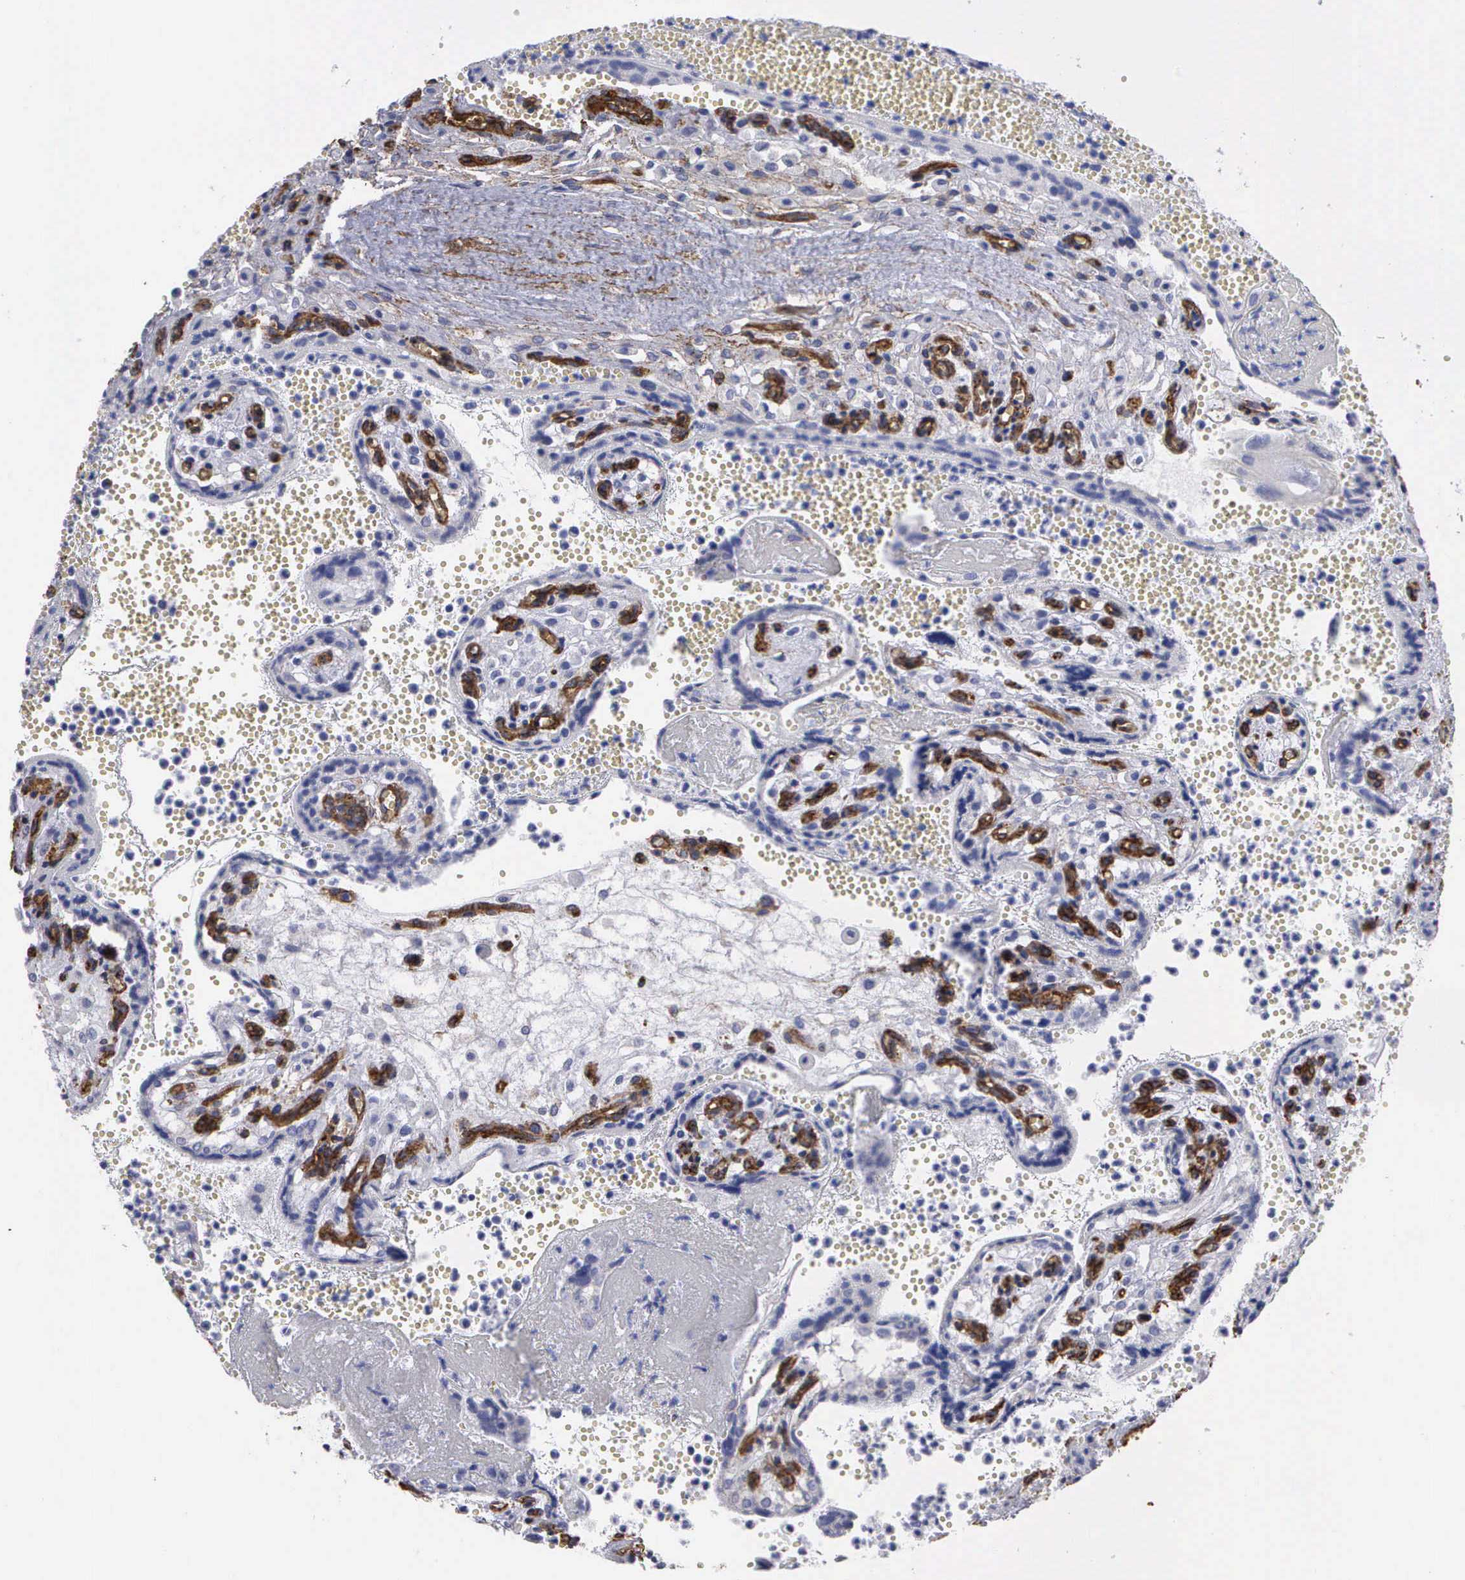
{"staining": {"intensity": "negative", "quantity": "none", "location": "none"}, "tissue": "placenta", "cell_type": "Decidual cells", "image_type": "normal", "snomed": [{"axis": "morphology", "description": "Normal tissue, NOS"}, {"axis": "topography", "description": "Placenta"}], "caption": "An immunohistochemistry (IHC) histopathology image of normal placenta is shown. There is no staining in decidual cells of placenta. (DAB (3,3'-diaminobenzidine) IHC visualized using brightfield microscopy, high magnification).", "gene": "MAGEB10", "patient": {"sex": "female", "age": 40}}